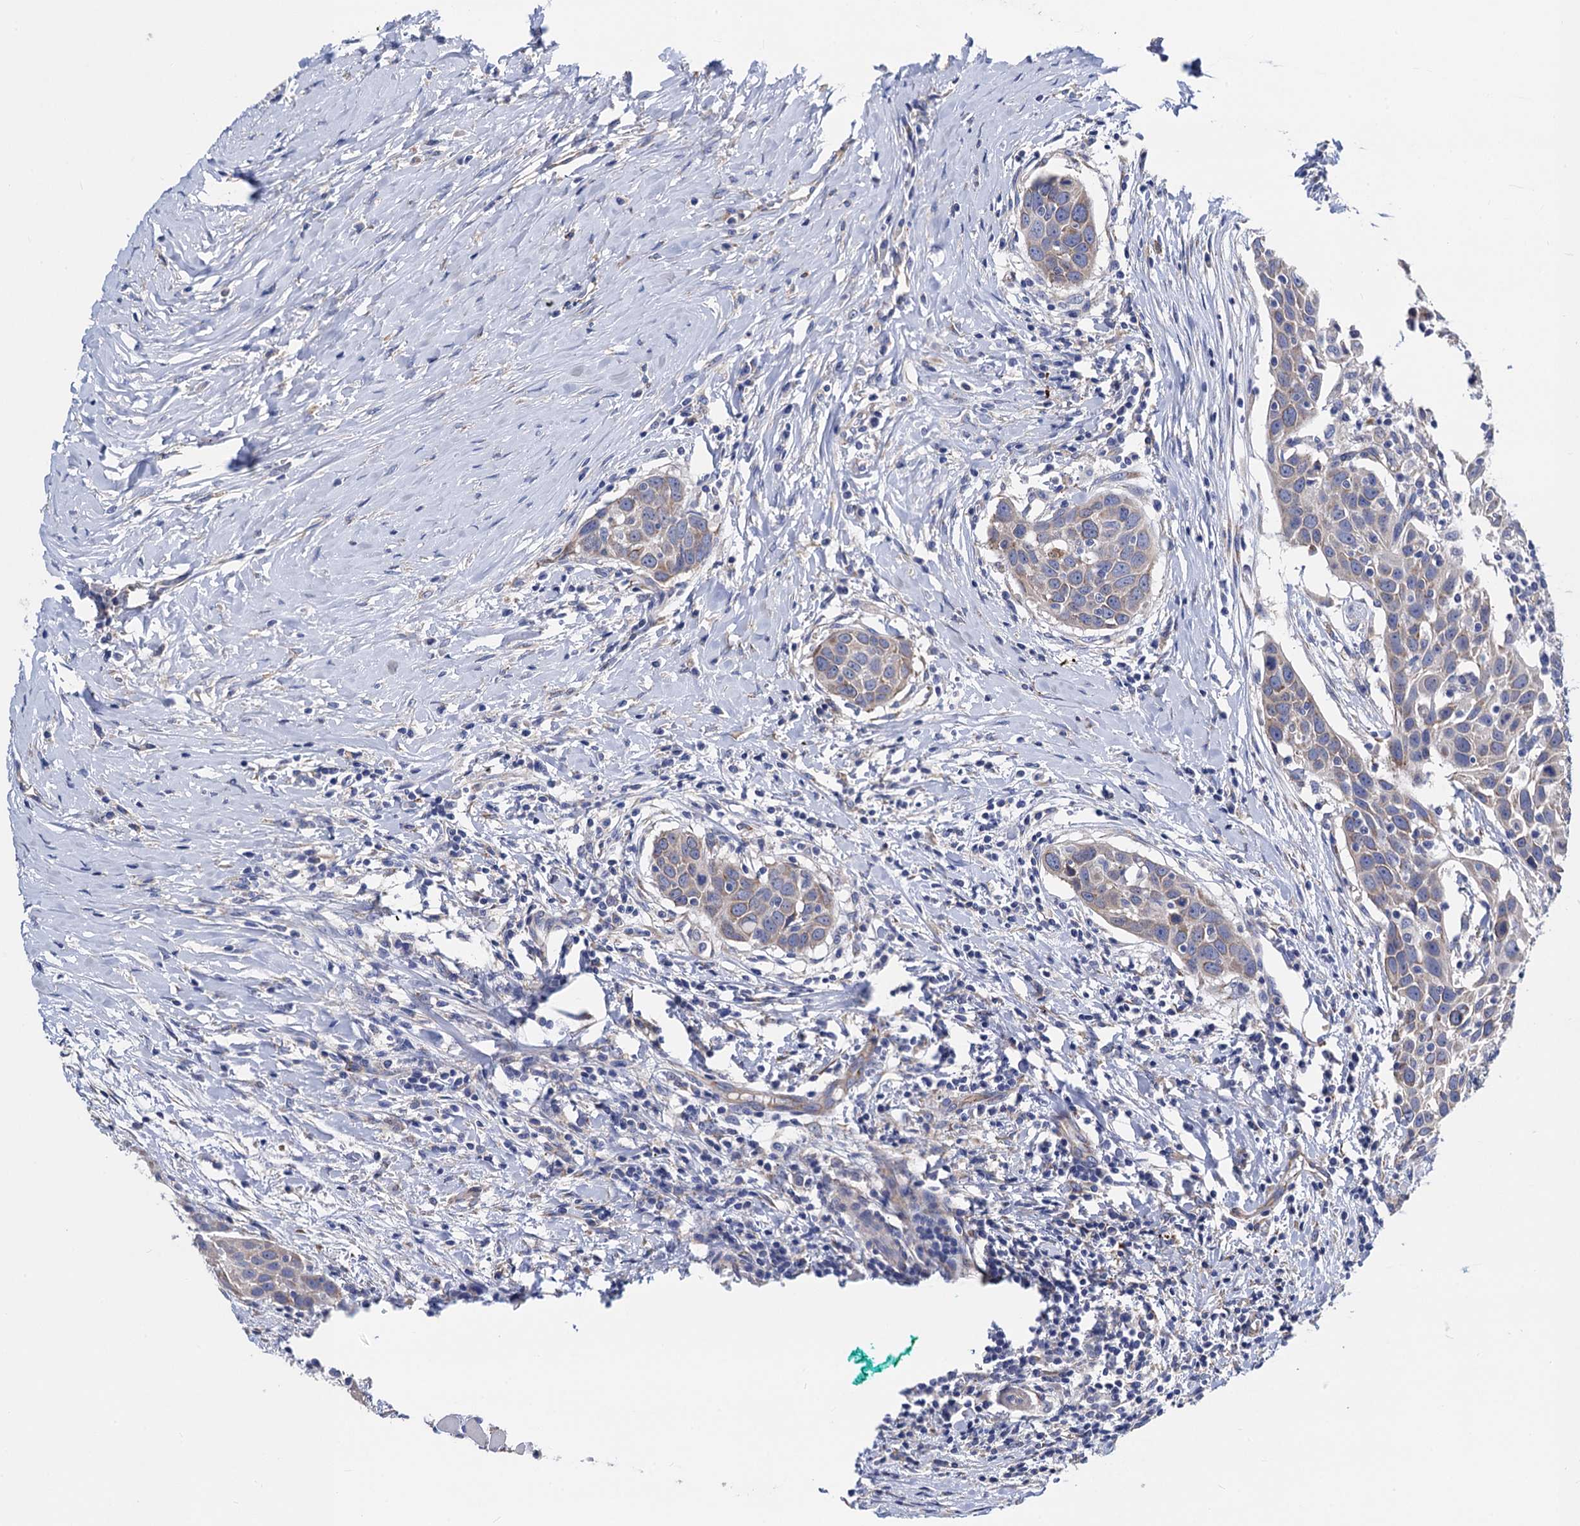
{"staining": {"intensity": "weak", "quantity": "<25%", "location": "cytoplasmic/membranous"}, "tissue": "head and neck cancer", "cell_type": "Tumor cells", "image_type": "cancer", "snomed": [{"axis": "morphology", "description": "Squamous cell carcinoma, NOS"}, {"axis": "topography", "description": "Oral tissue"}, {"axis": "topography", "description": "Head-Neck"}], "caption": "IHC micrograph of neoplastic tissue: head and neck cancer (squamous cell carcinoma) stained with DAB (3,3'-diaminobenzidine) shows no significant protein staining in tumor cells.", "gene": "FREM3", "patient": {"sex": "female", "age": 50}}